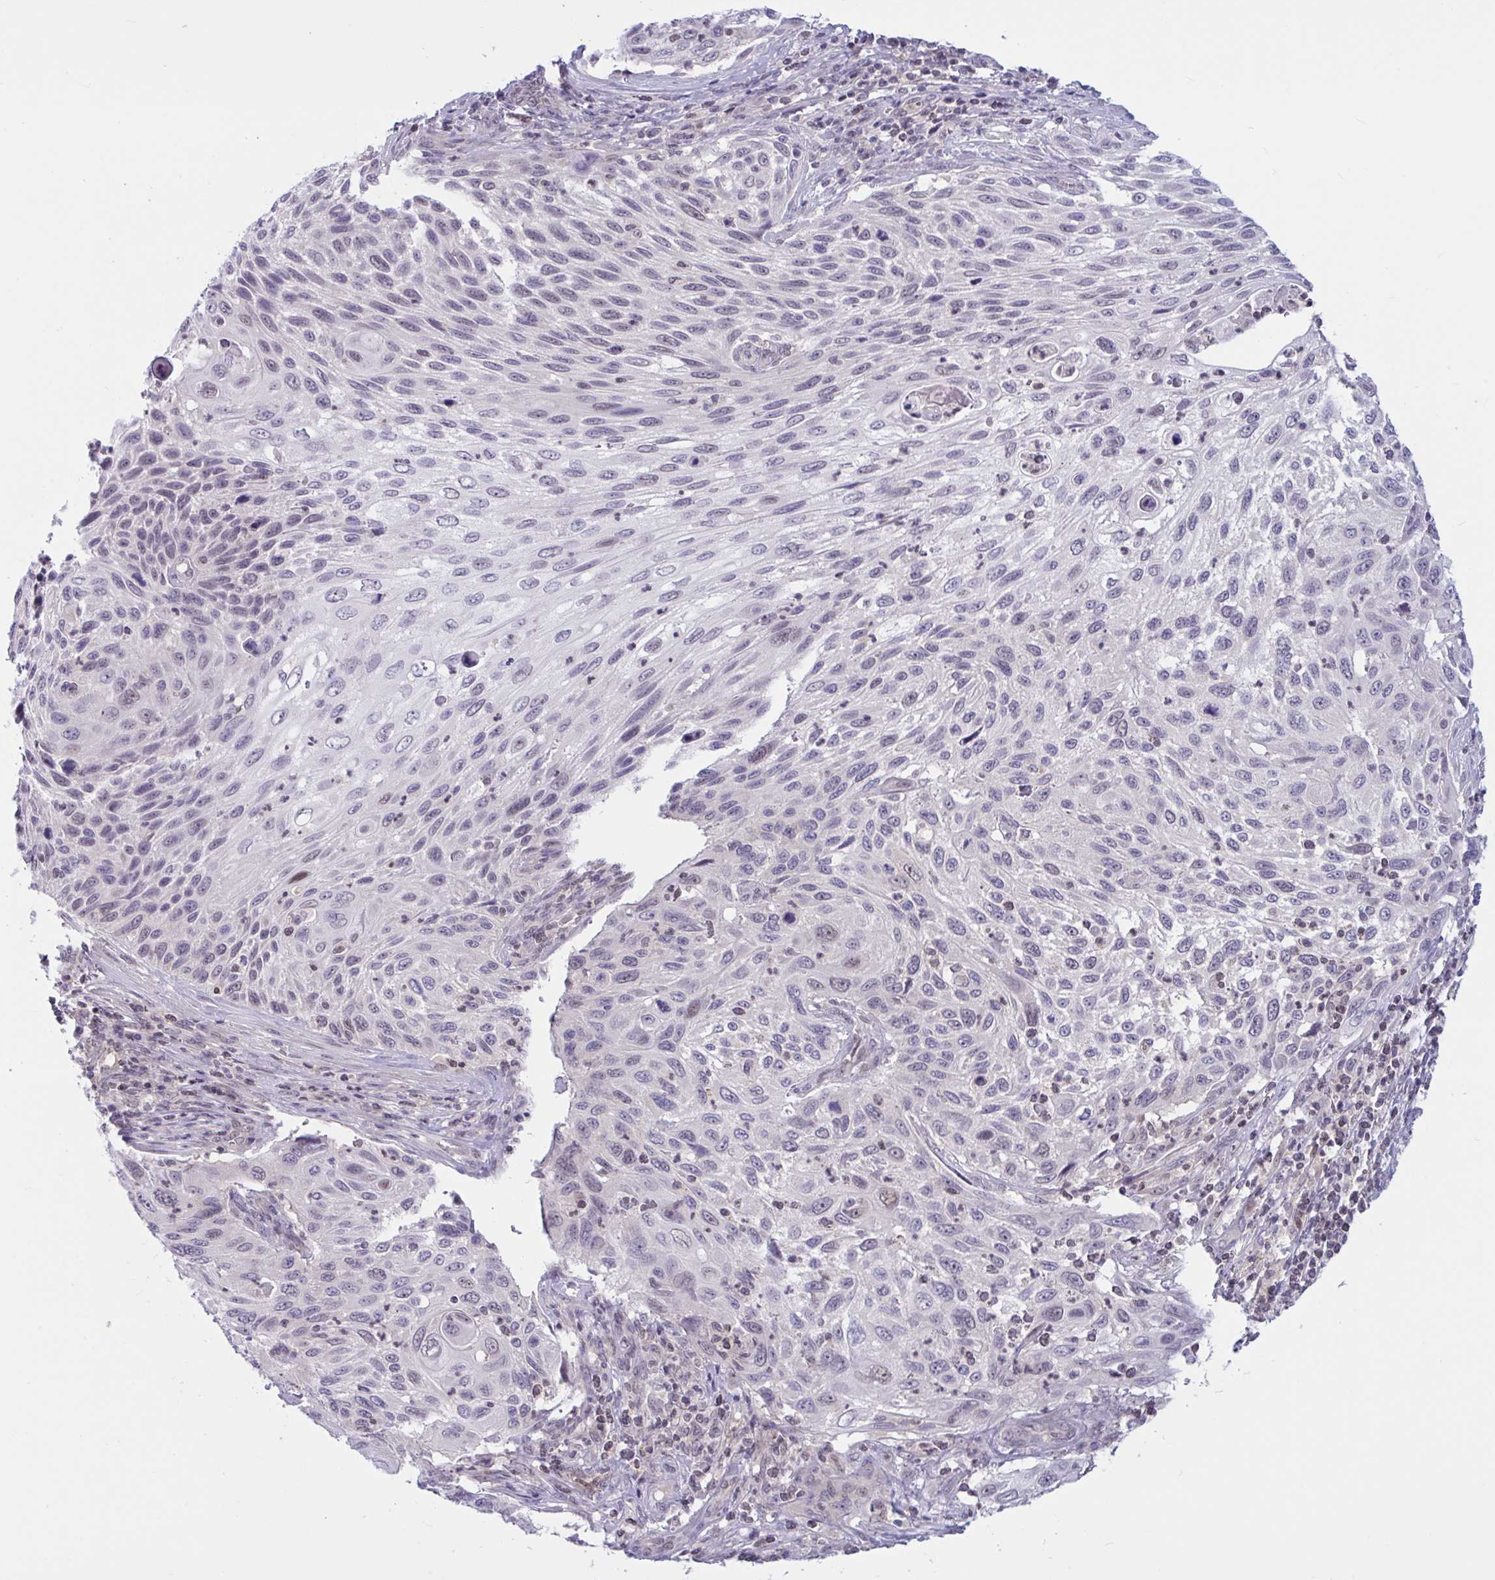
{"staining": {"intensity": "negative", "quantity": "none", "location": "none"}, "tissue": "cervical cancer", "cell_type": "Tumor cells", "image_type": "cancer", "snomed": [{"axis": "morphology", "description": "Squamous cell carcinoma, NOS"}, {"axis": "topography", "description": "Cervix"}], "caption": "An immunohistochemistry photomicrograph of cervical squamous cell carcinoma is shown. There is no staining in tumor cells of cervical squamous cell carcinoma.", "gene": "TSN", "patient": {"sex": "female", "age": 70}}